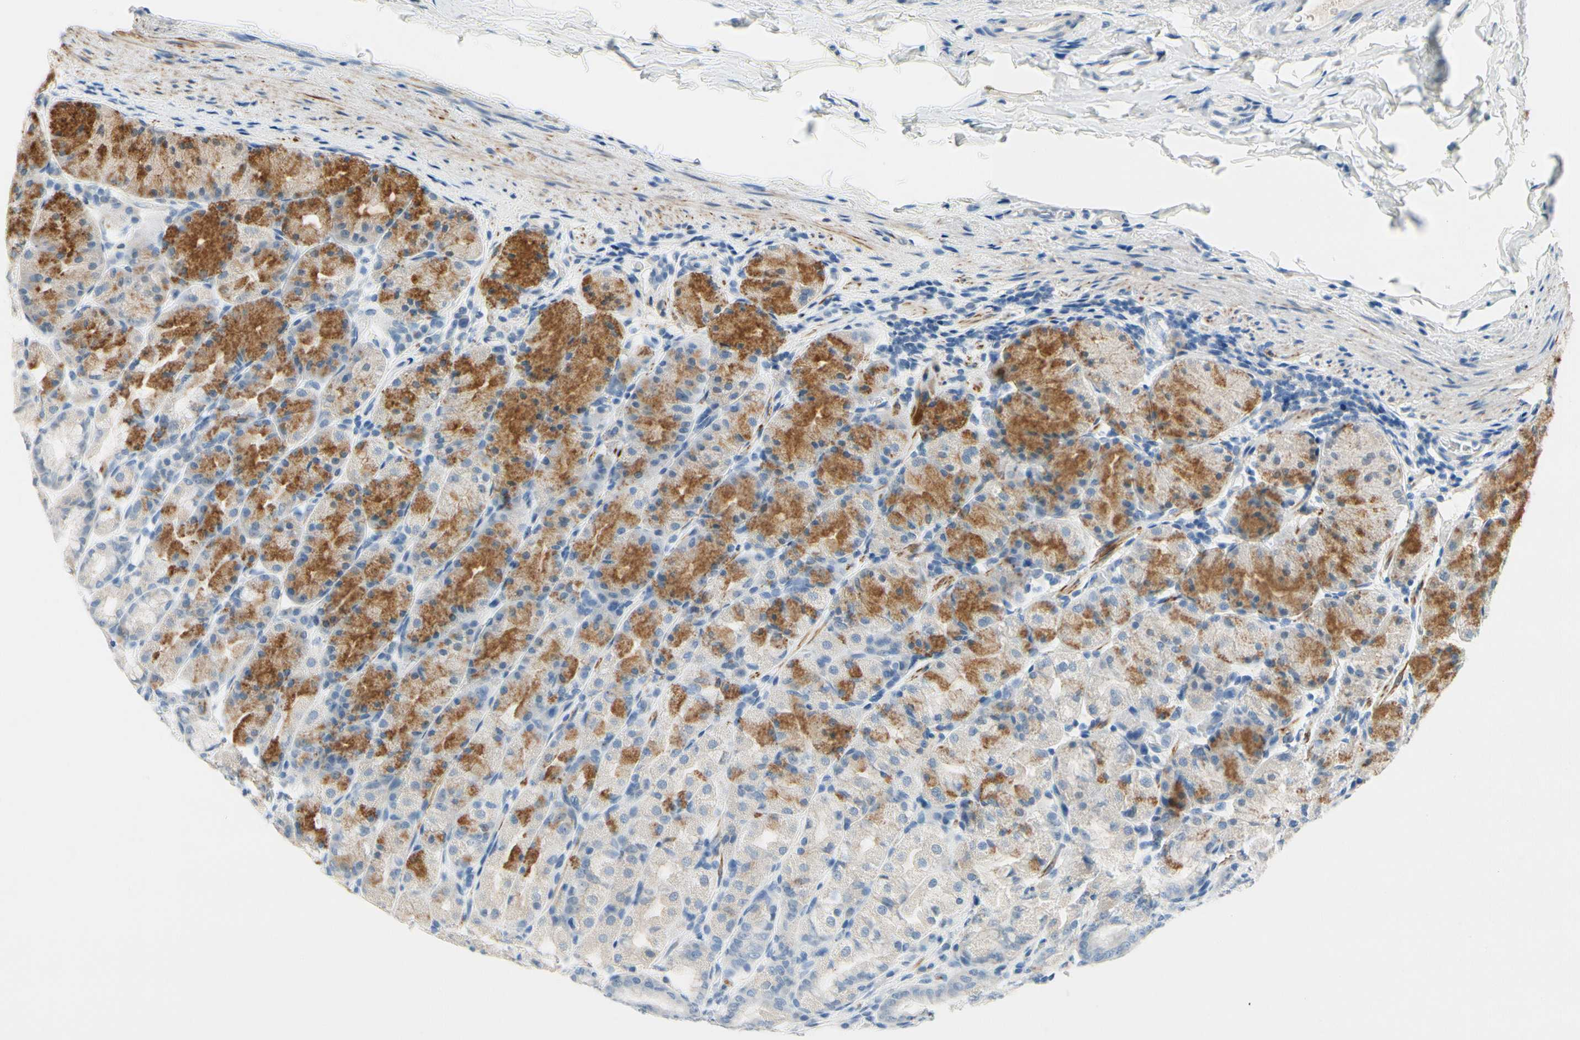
{"staining": {"intensity": "moderate", "quantity": "25%-75%", "location": "cytoplasmic/membranous"}, "tissue": "stomach", "cell_type": "Glandular cells", "image_type": "normal", "snomed": [{"axis": "morphology", "description": "Normal tissue, NOS"}, {"axis": "topography", "description": "Stomach, upper"}], "caption": "The micrograph demonstrates a brown stain indicating the presence of a protein in the cytoplasmic/membranous of glandular cells in stomach.", "gene": "SLC27A6", "patient": {"sex": "male", "age": 68}}